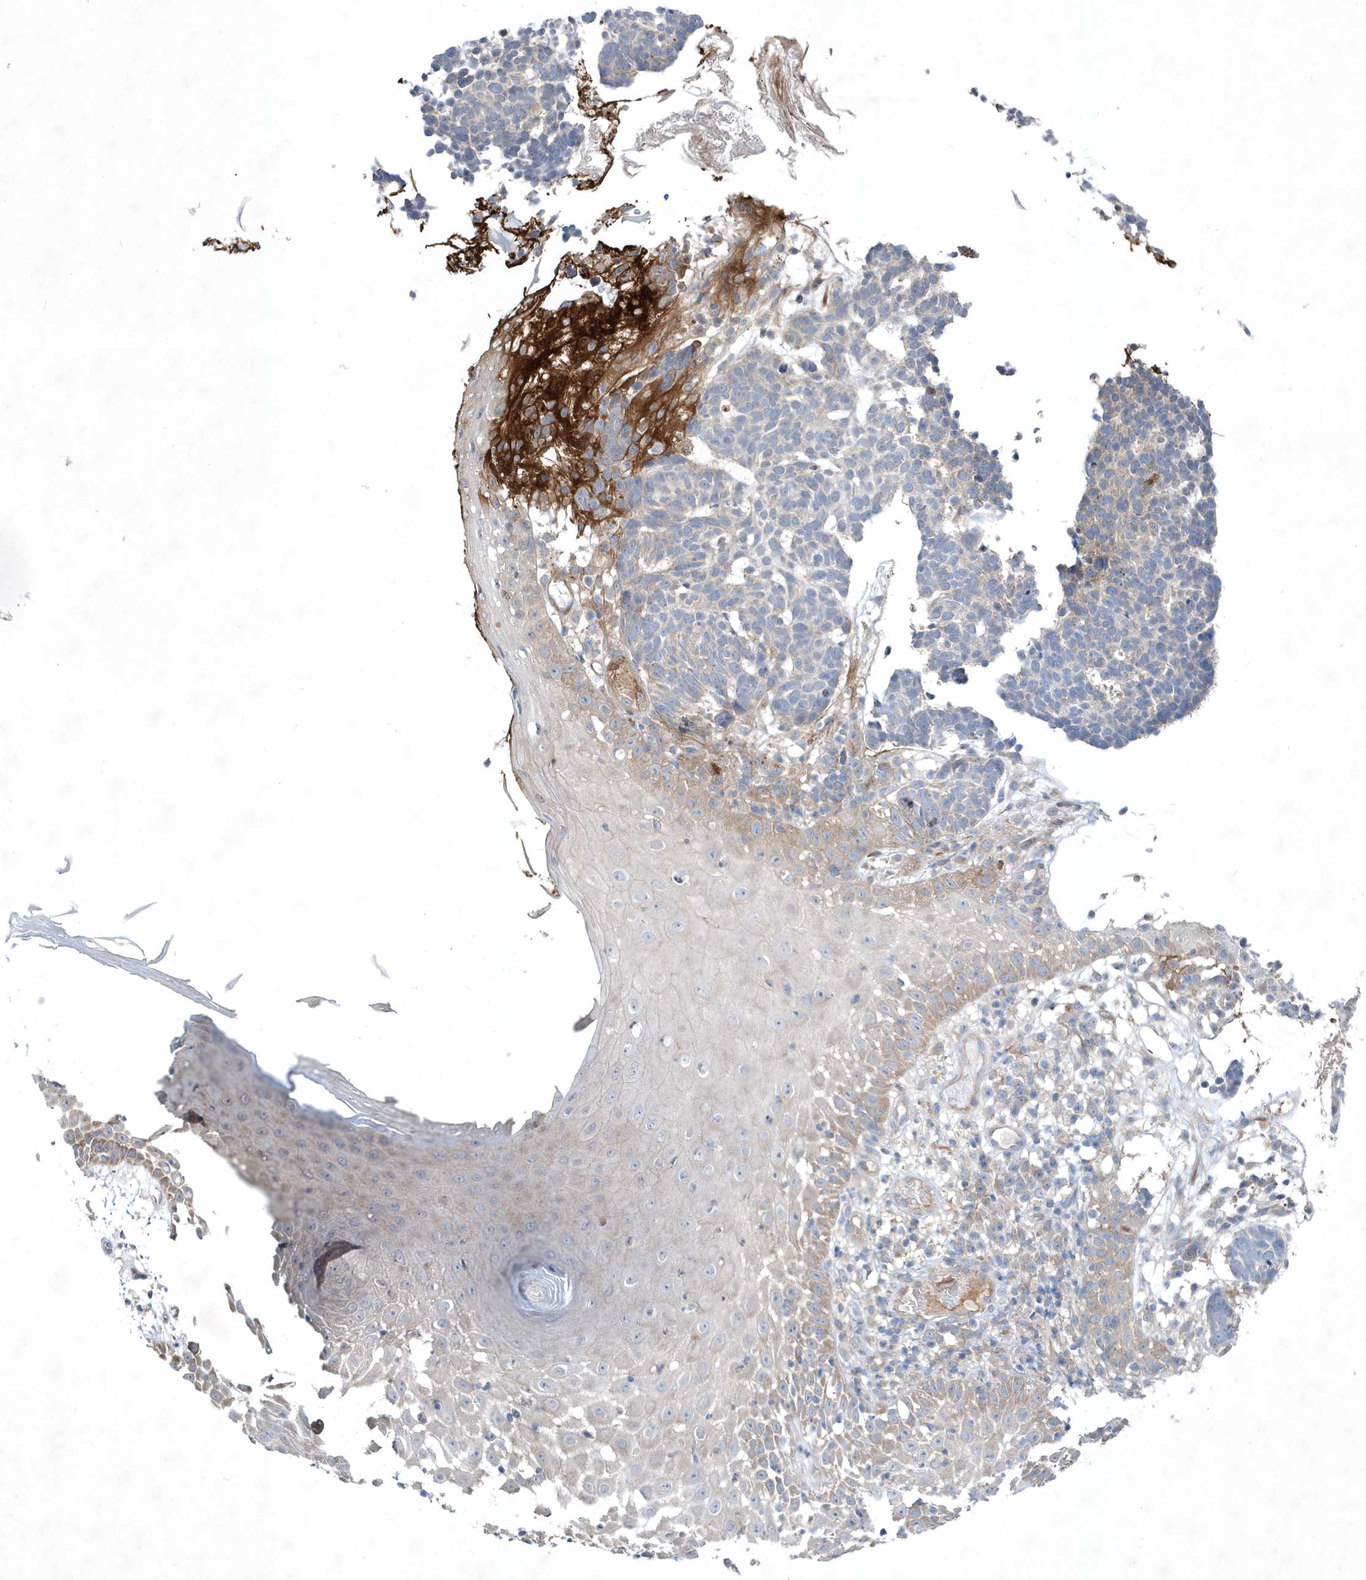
{"staining": {"intensity": "weak", "quantity": "25%-75%", "location": "cytoplasmic/membranous"}, "tissue": "skin cancer", "cell_type": "Tumor cells", "image_type": "cancer", "snomed": [{"axis": "morphology", "description": "Basal cell carcinoma"}, {"axis": "topography", "description": "Skin"}], "caption": "Immunohistochemical staining of basal cell carcinoma (skin) displays low levels of weak cytoplasmic/membranous protein expression in approximately 25%-75% of tumor cells. The staining is performed using DAB (3,3'-diaminobenzidine) brown chromogen to label protein expression. The nuclei are counter-stained blue using hematoxylin.", "gene": "DSPP", "patient": {"sex": "male", "age": 85}}